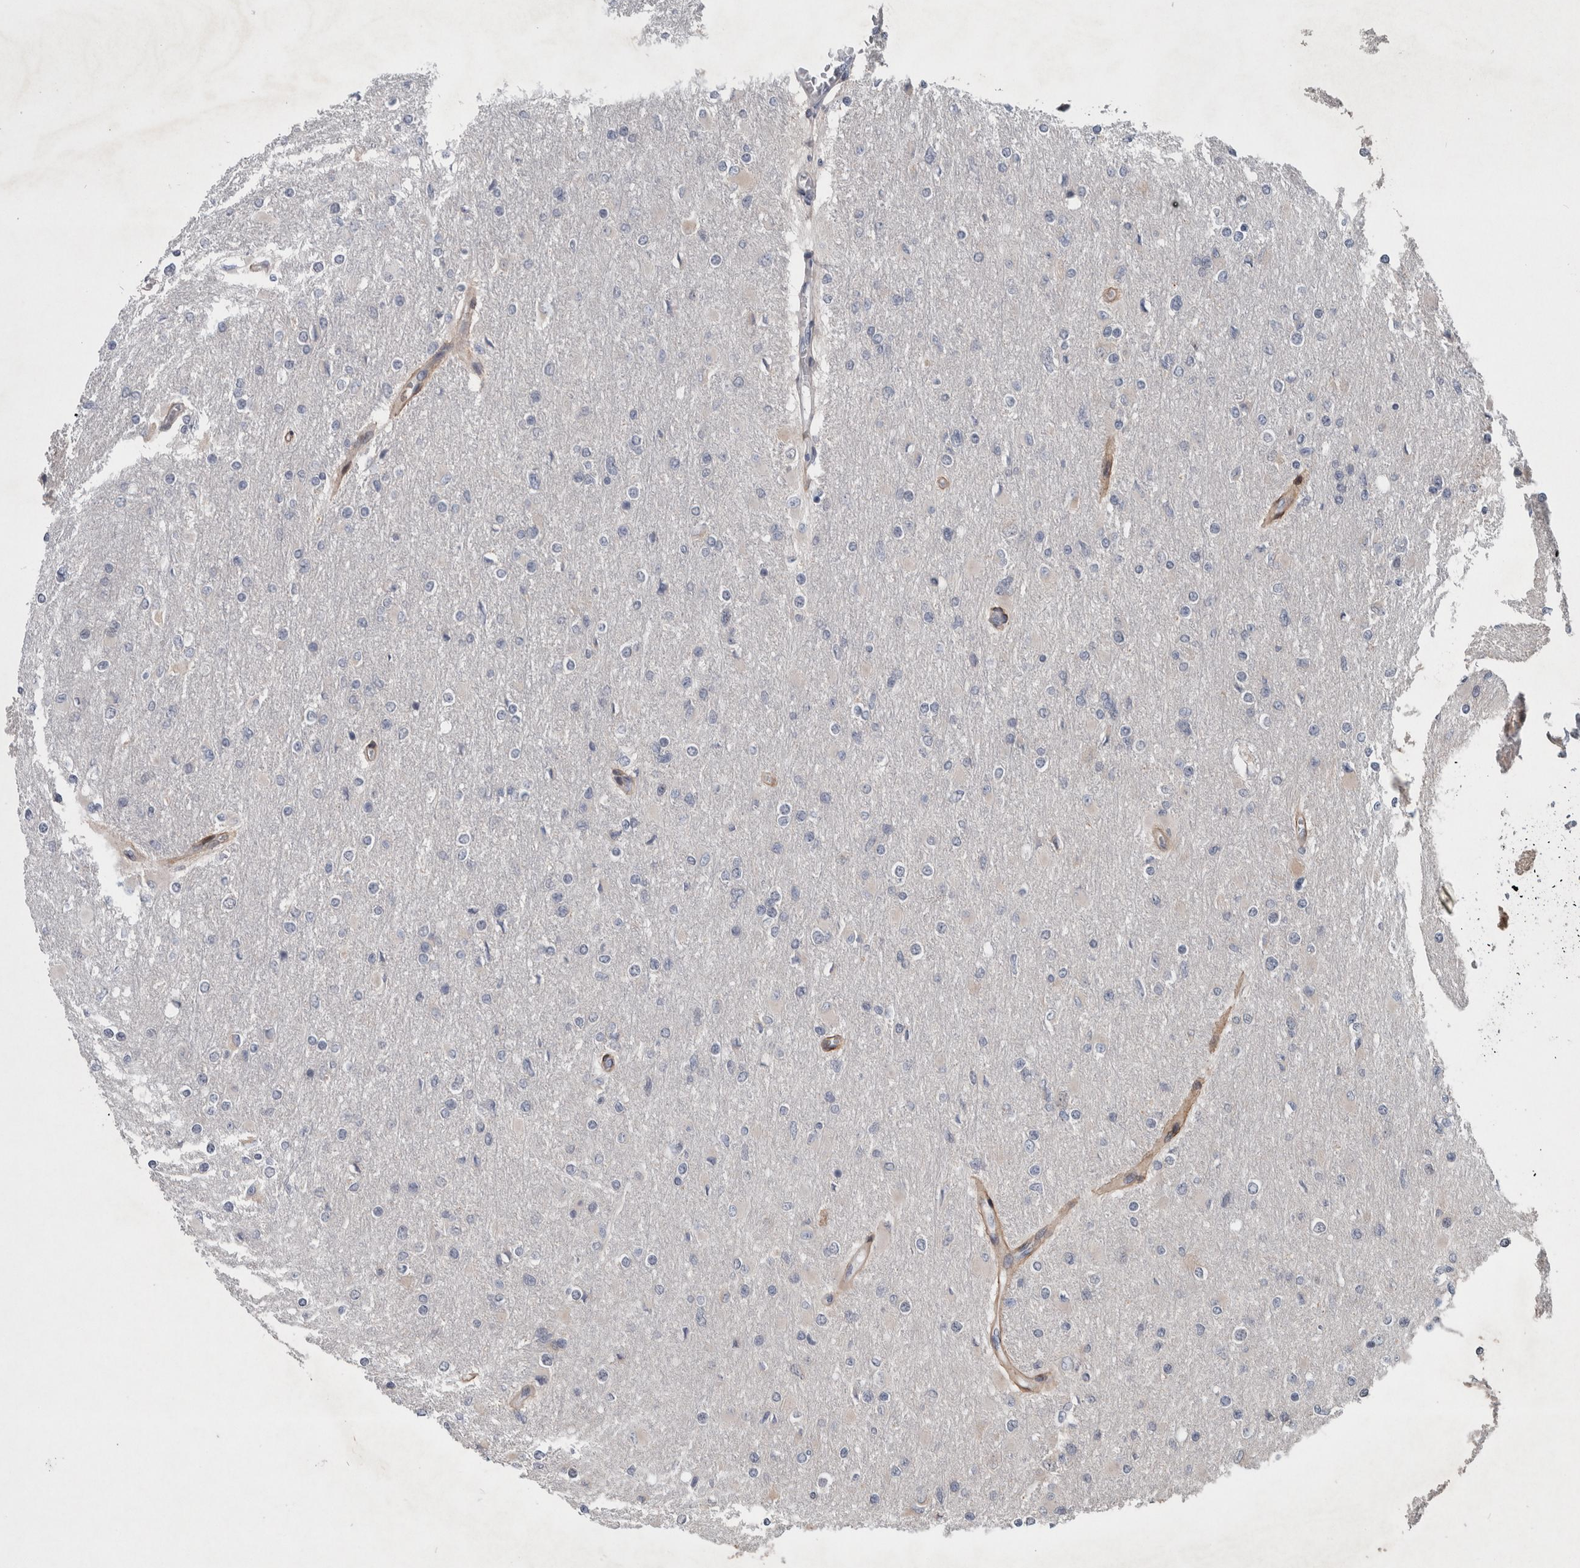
{"staining": {"intensity": "negative", "quantity": "none", "location": "none"}, "tissue": "glioma", "cell_type": "Tumor cells", "image_type": "cancer", "snomed": [{"axis": "morphology", "description": "Glioma, malignant, High grade"}, {"axis": "topography", "description": "Cerebral cortex"}], "caption": "Immunohistochemistry of glioma shows no expression in tumor cells. (DAB (3,3'-diaminobenzidine) immunohistochemistry (IHC) visualized using brightfield microscopy, high magnification).", "gene": "GIMAP6", "patient": {"sex": "female", "age": 36}}